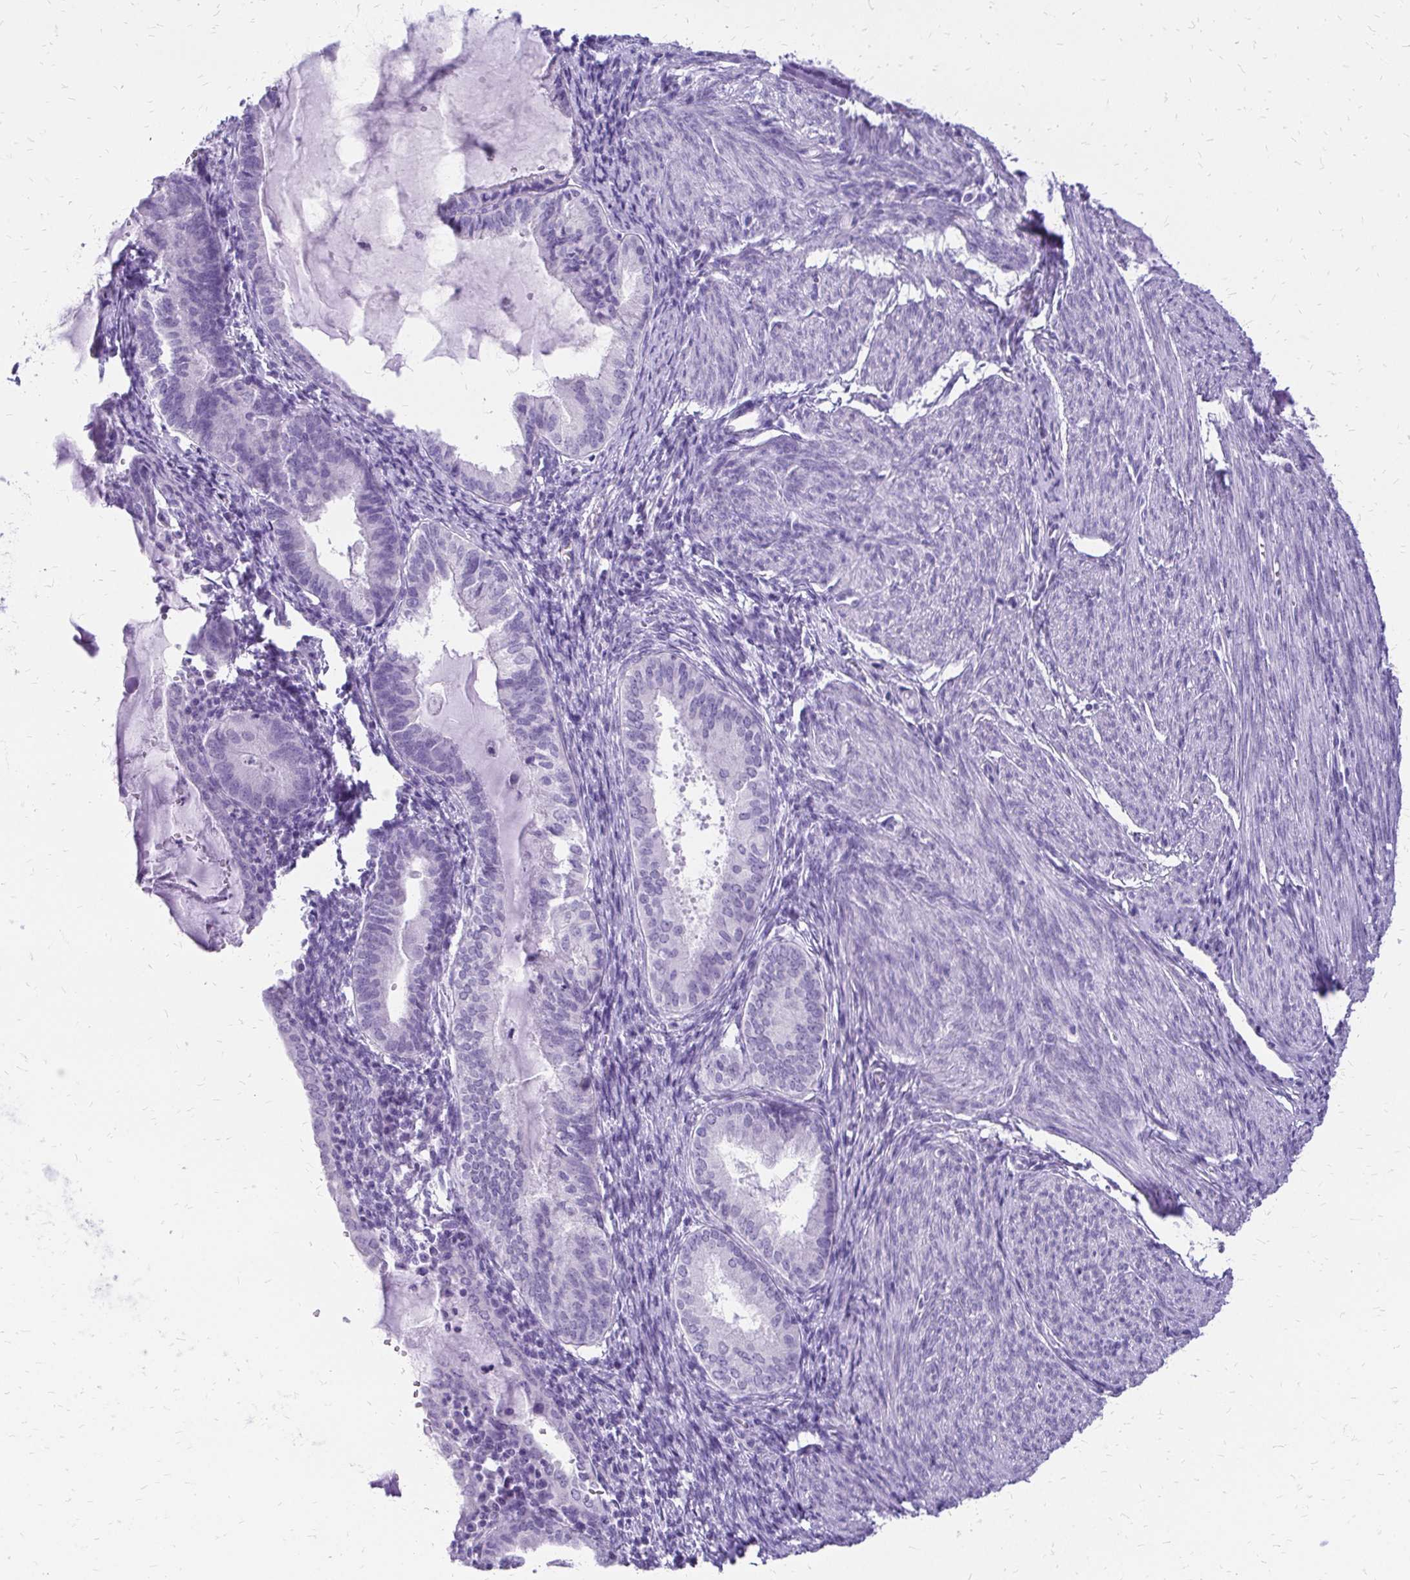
{"staining": {"intensity": "negative", "quantity": "none", "location": "none"}, "tissue": "endometrial cancer", "cell_type": "Tumor cells", "image_type": "cancer", "snomed": [{"axis": "morphology", "description": "Carcinoma, NOS"}, {"axis": "topography", "description": "Endometrium"}], "caption": "This is a histopathology image of immunohistochemistry (IHC) staining of carcinoma (endometrial), which shows no staining in tumor cells.", "gene": "SLC32A1", "patient": {"sex": "female", "age": 62}}